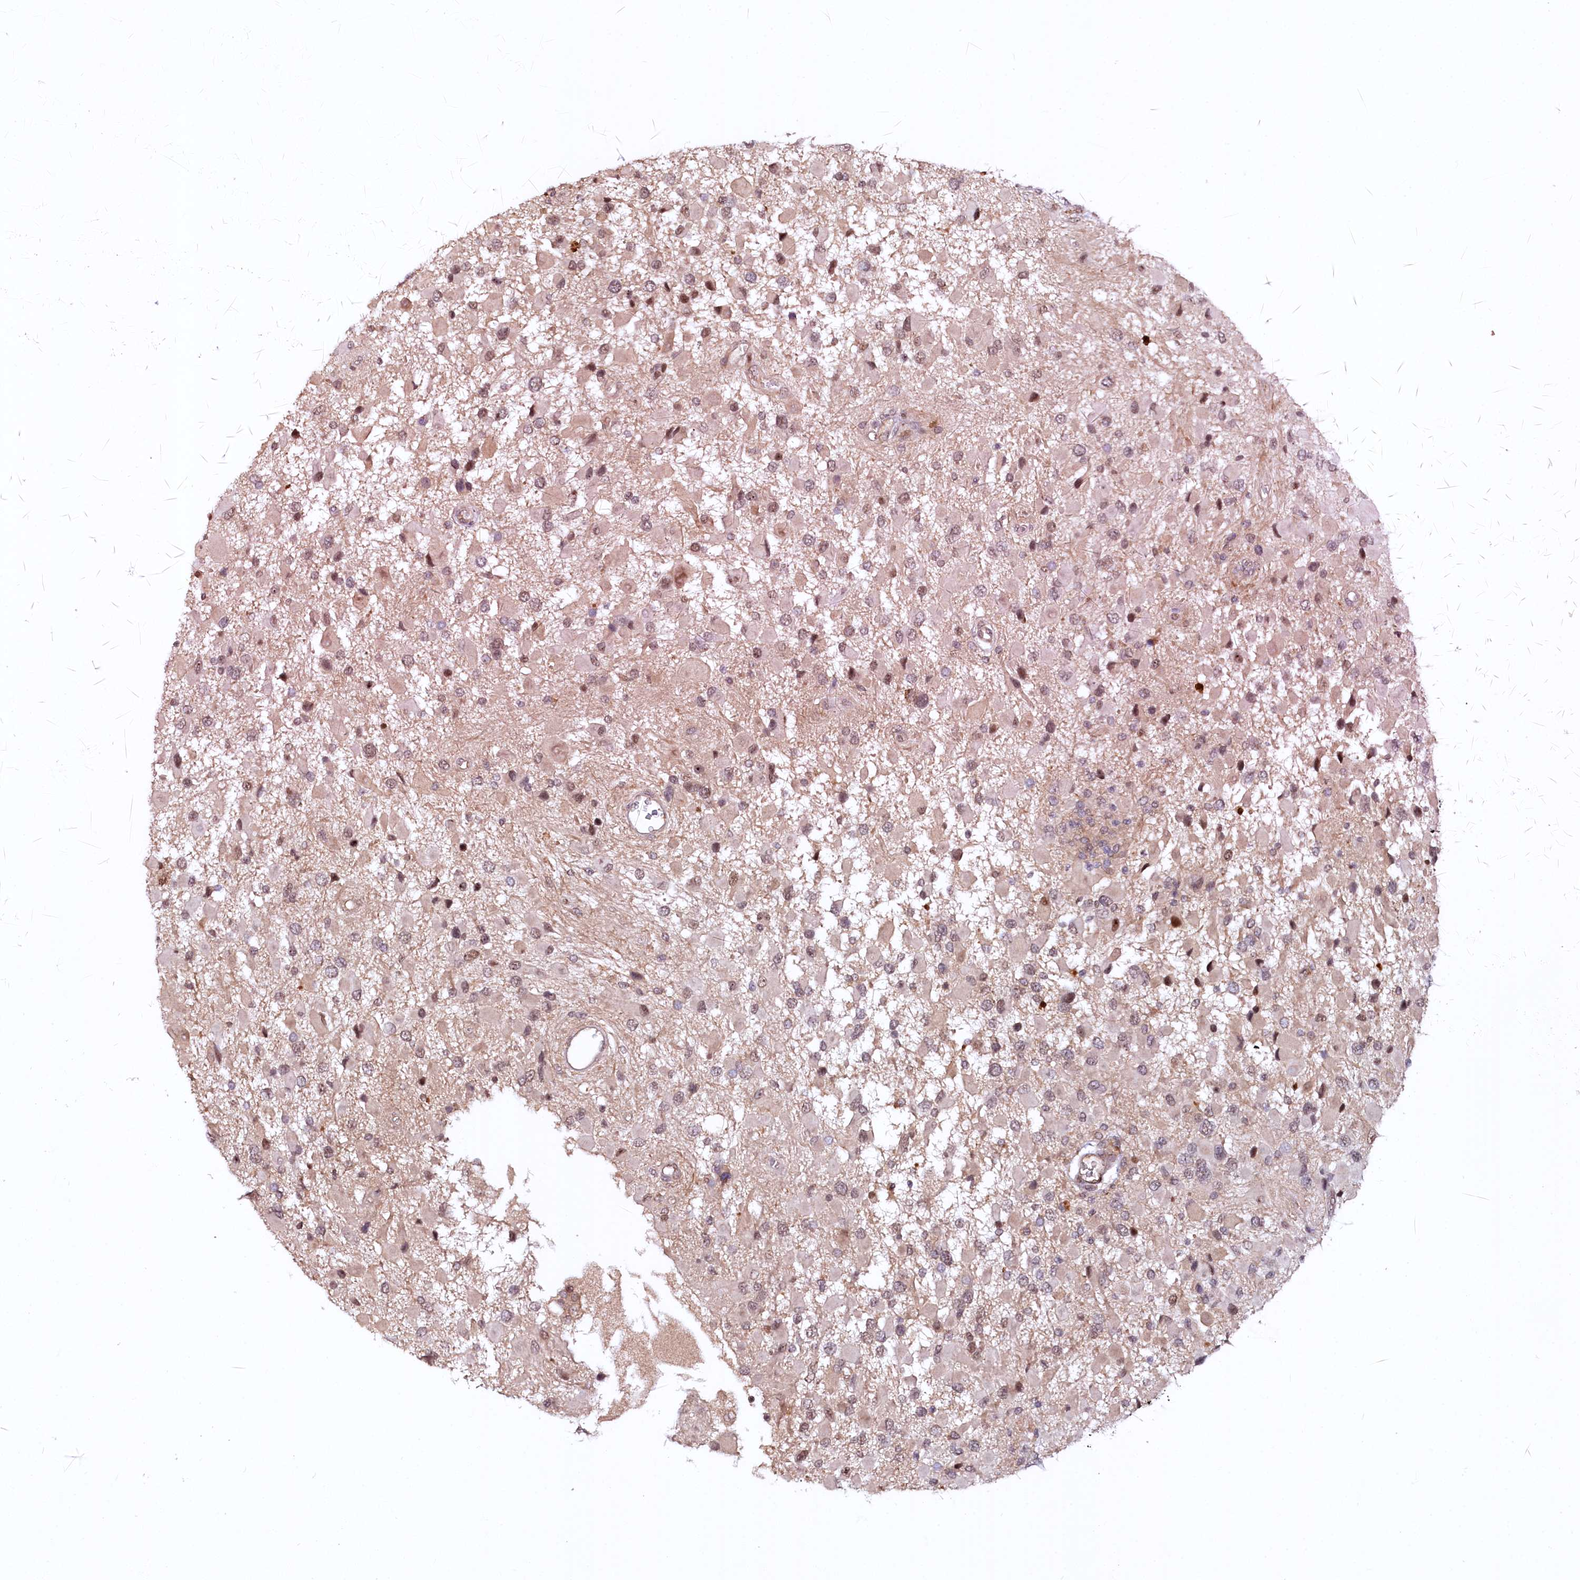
{"staining": {"intensity": "moderate", "quantity": "25%-75%", "location": "nuclear"}, "tissue": "glioma", "cell_type": "Tumor cells", "image_type": "cancer", "snomed": [{"axis": "morphology", "description": "Glioma, malignant, High grade"}, {"axis": "topography", "description": "Brain"}], "caption": "Glioma tissue exhibits moderate nuclear expression in about 25%-75% of tumor cells, visualized by immunohistochemistry. Ihc stains the protein of interest in brown and the nuclei are stained blue.", "gene": "N4BP2L1", "patient": {"sex": "male", "age": 53}}